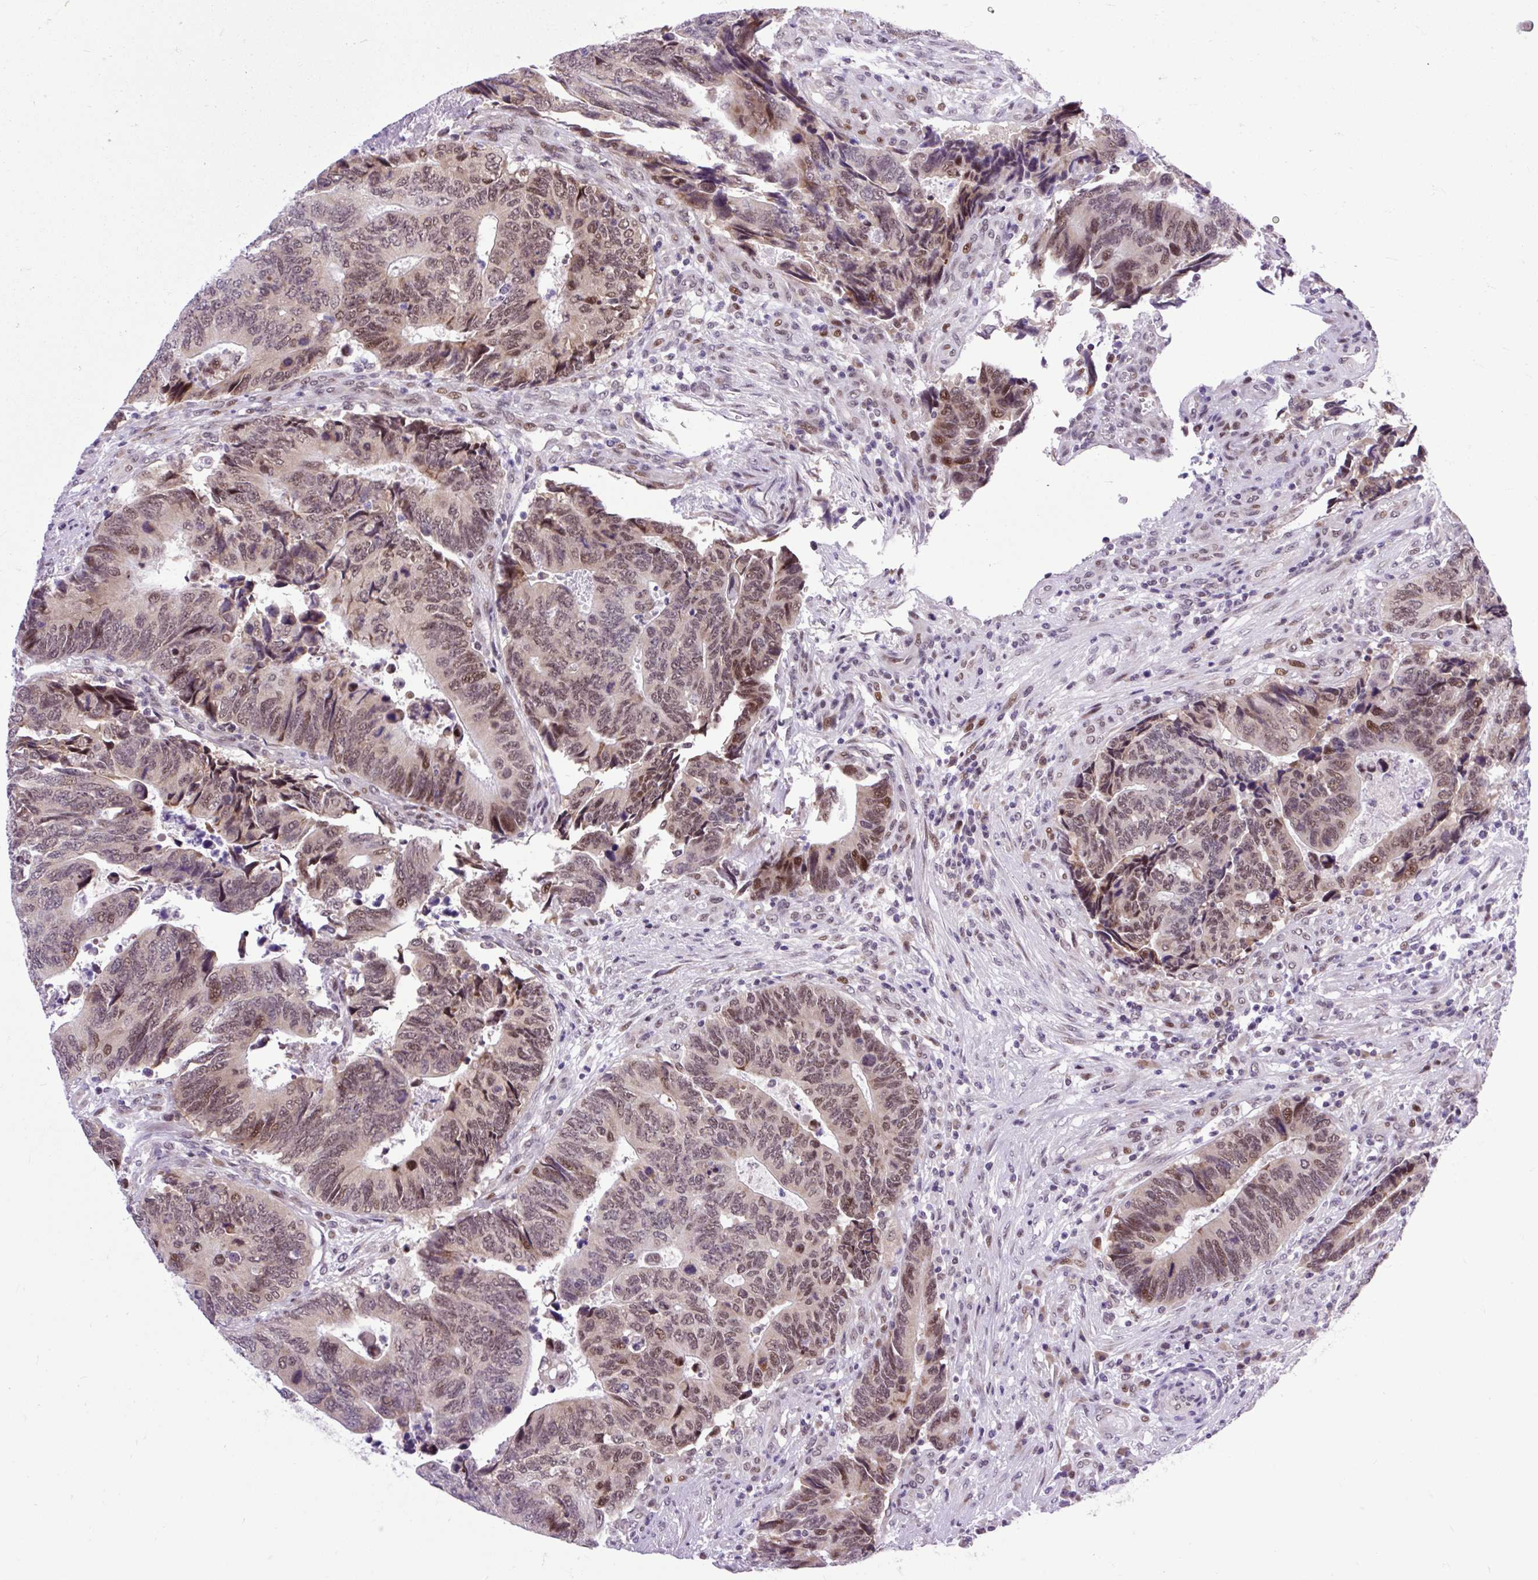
{"staining": {"intensity": "moderate", "quantity": "25%-75%", "location": "nuclear"}, "tissue": "colorectal cancer", "cell_type": "Tumor cells", "image_type": "cancer", "snomed": [{"axis": "morphology", "description": "Adenocarcinoma, NOS"}, {"axis": "topography", "description": "Colon"}], "caption": "The immunohistochemical stain shows moderate nuclear staining in tumor cells of adenocarcinoma (colorectal) tissue. (IHC, brightfield microscopy, high magnification).", "gene": "CLK2", "patient": {"sex": "male", "age": 87}}